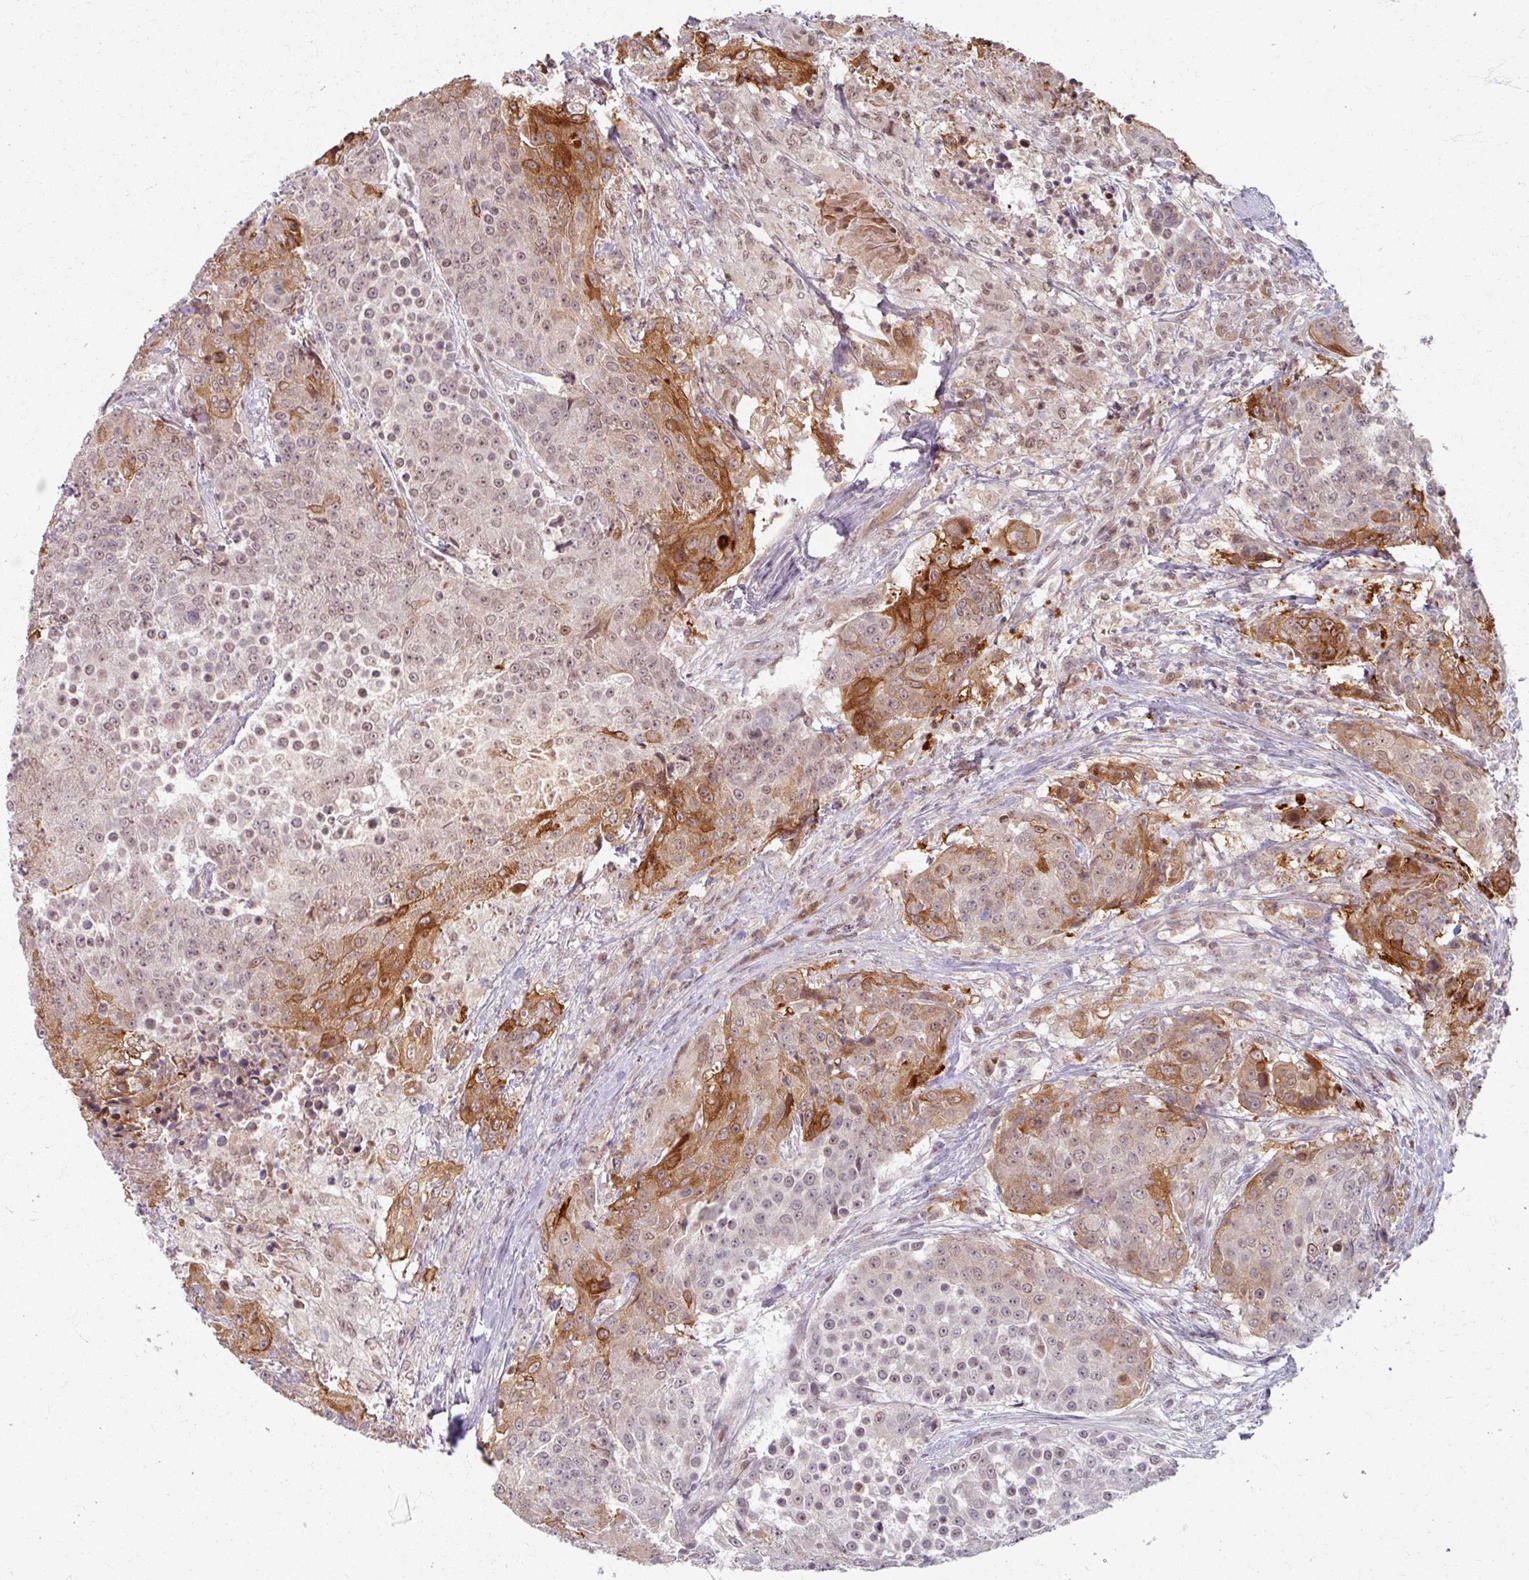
{"staining": {"intensity": "strong", "quantity": "25%-75%", "location": "cytoplasmic/membranous"}, "tissue": "urothelial cancer", "cell_type": "Tumor cells", "image_type": "cancer", "snomed": [{"axis": "morphology", "description": "Urothelial carcinoma, High grade"}, {"axis": "topography", "description": "Urinary bladder"}], "caption": "This is an image of immunohistochemistry staining of urothelial cancer, which shows strong expression in the cytoplasmic/membranous of tumor cells.", "gene": "KLC3", "patient": {"sex": "female", "age": 63}}